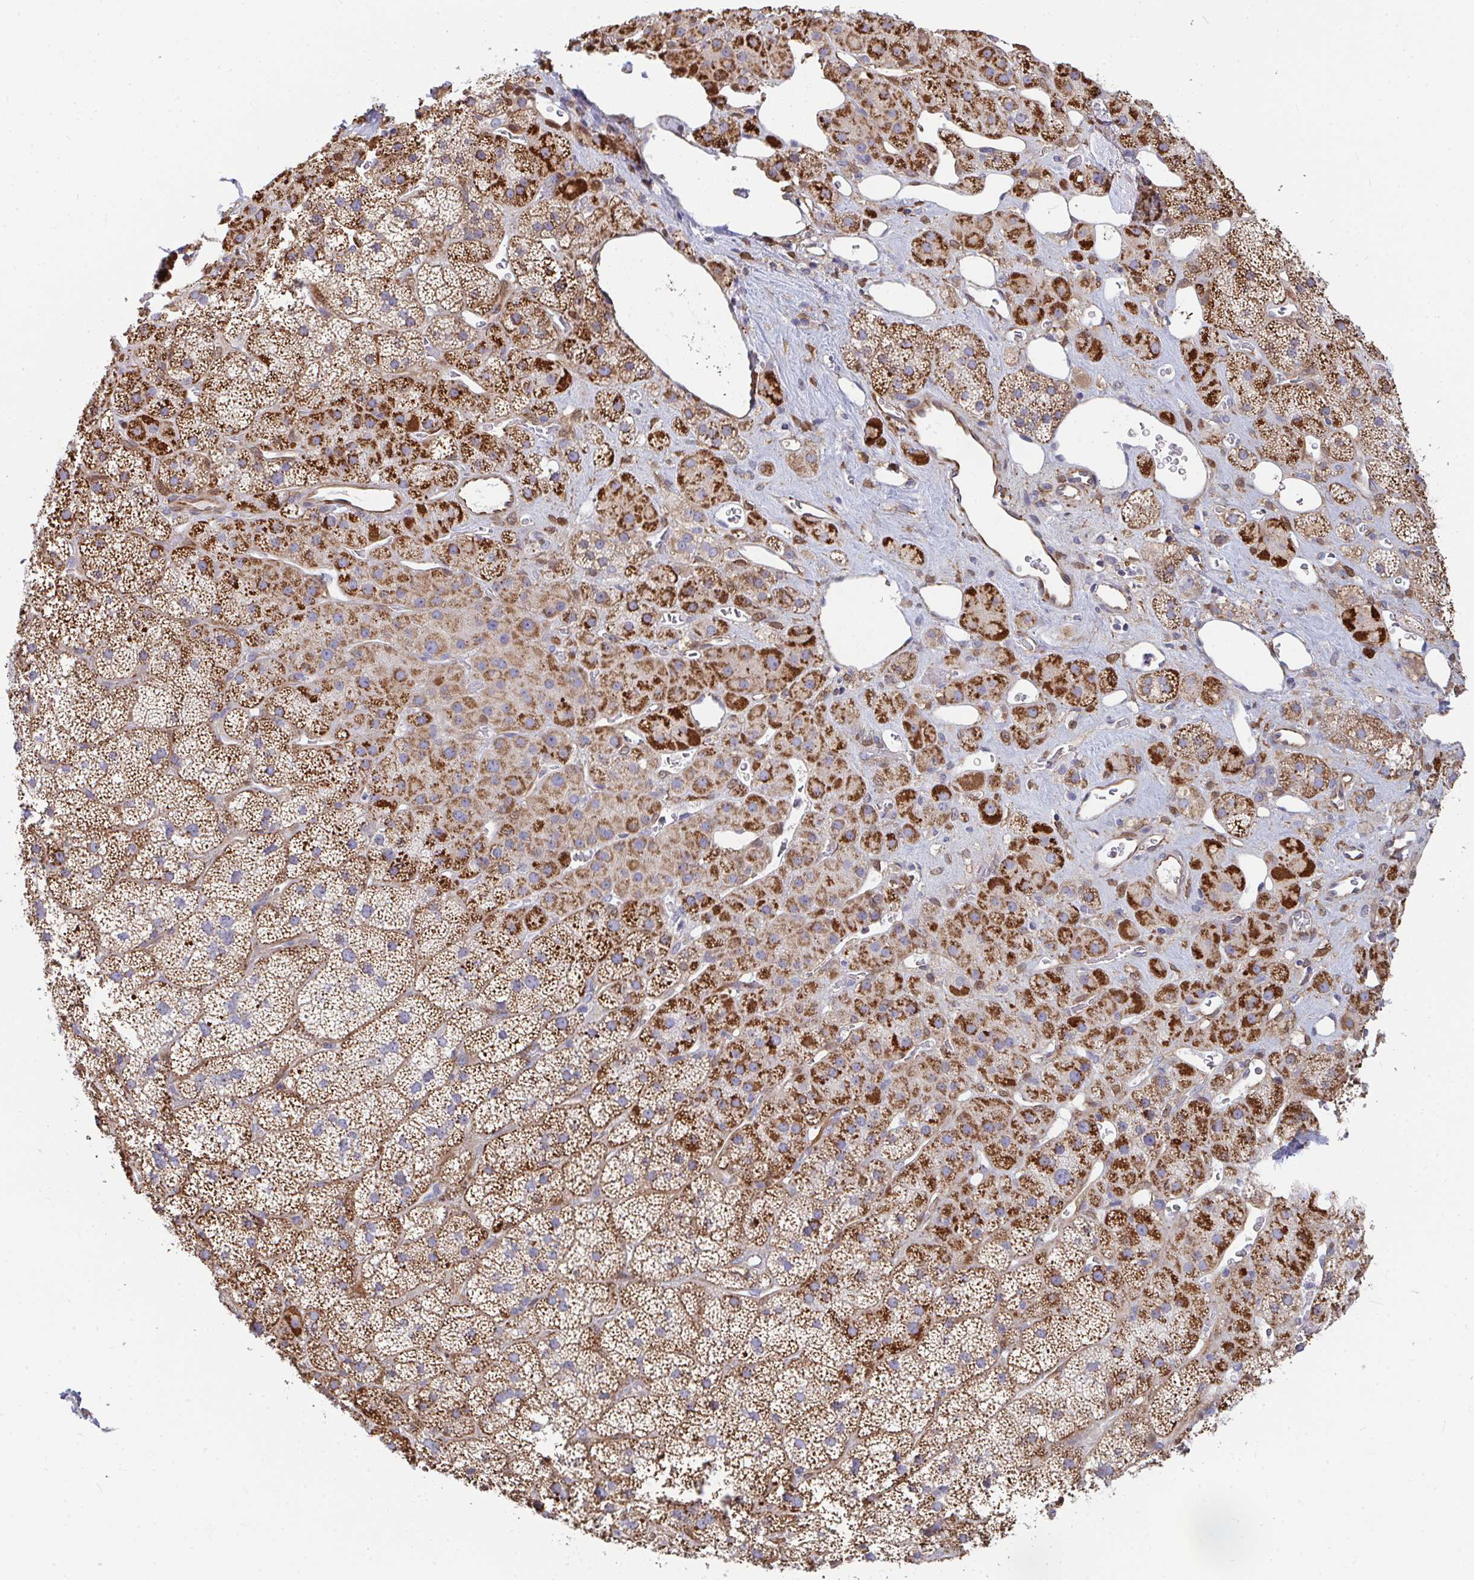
{"staining": {"intensity": "strong", "quantity": ">75%", "location": "cytoplasmic/membranous"}, "tissue": "adrenal gland", "cell_type": "Glandular cells", "image_type": "normal", "snomed": [{"axis": "morphology", "description": "Normal tissue, NOS"}, {"axis": "topography", "description": "Adrenal gland"}], "caption": "A micrograph of human adrenal gland stained for a protein reveals strong cytoplasmic/membranous brown staining in glandular cells. (Brightfield microscopy of DAB IHC at high magnification).", "gene": "EIF1AD", "patient": {"sex": "male", "age": 57}}